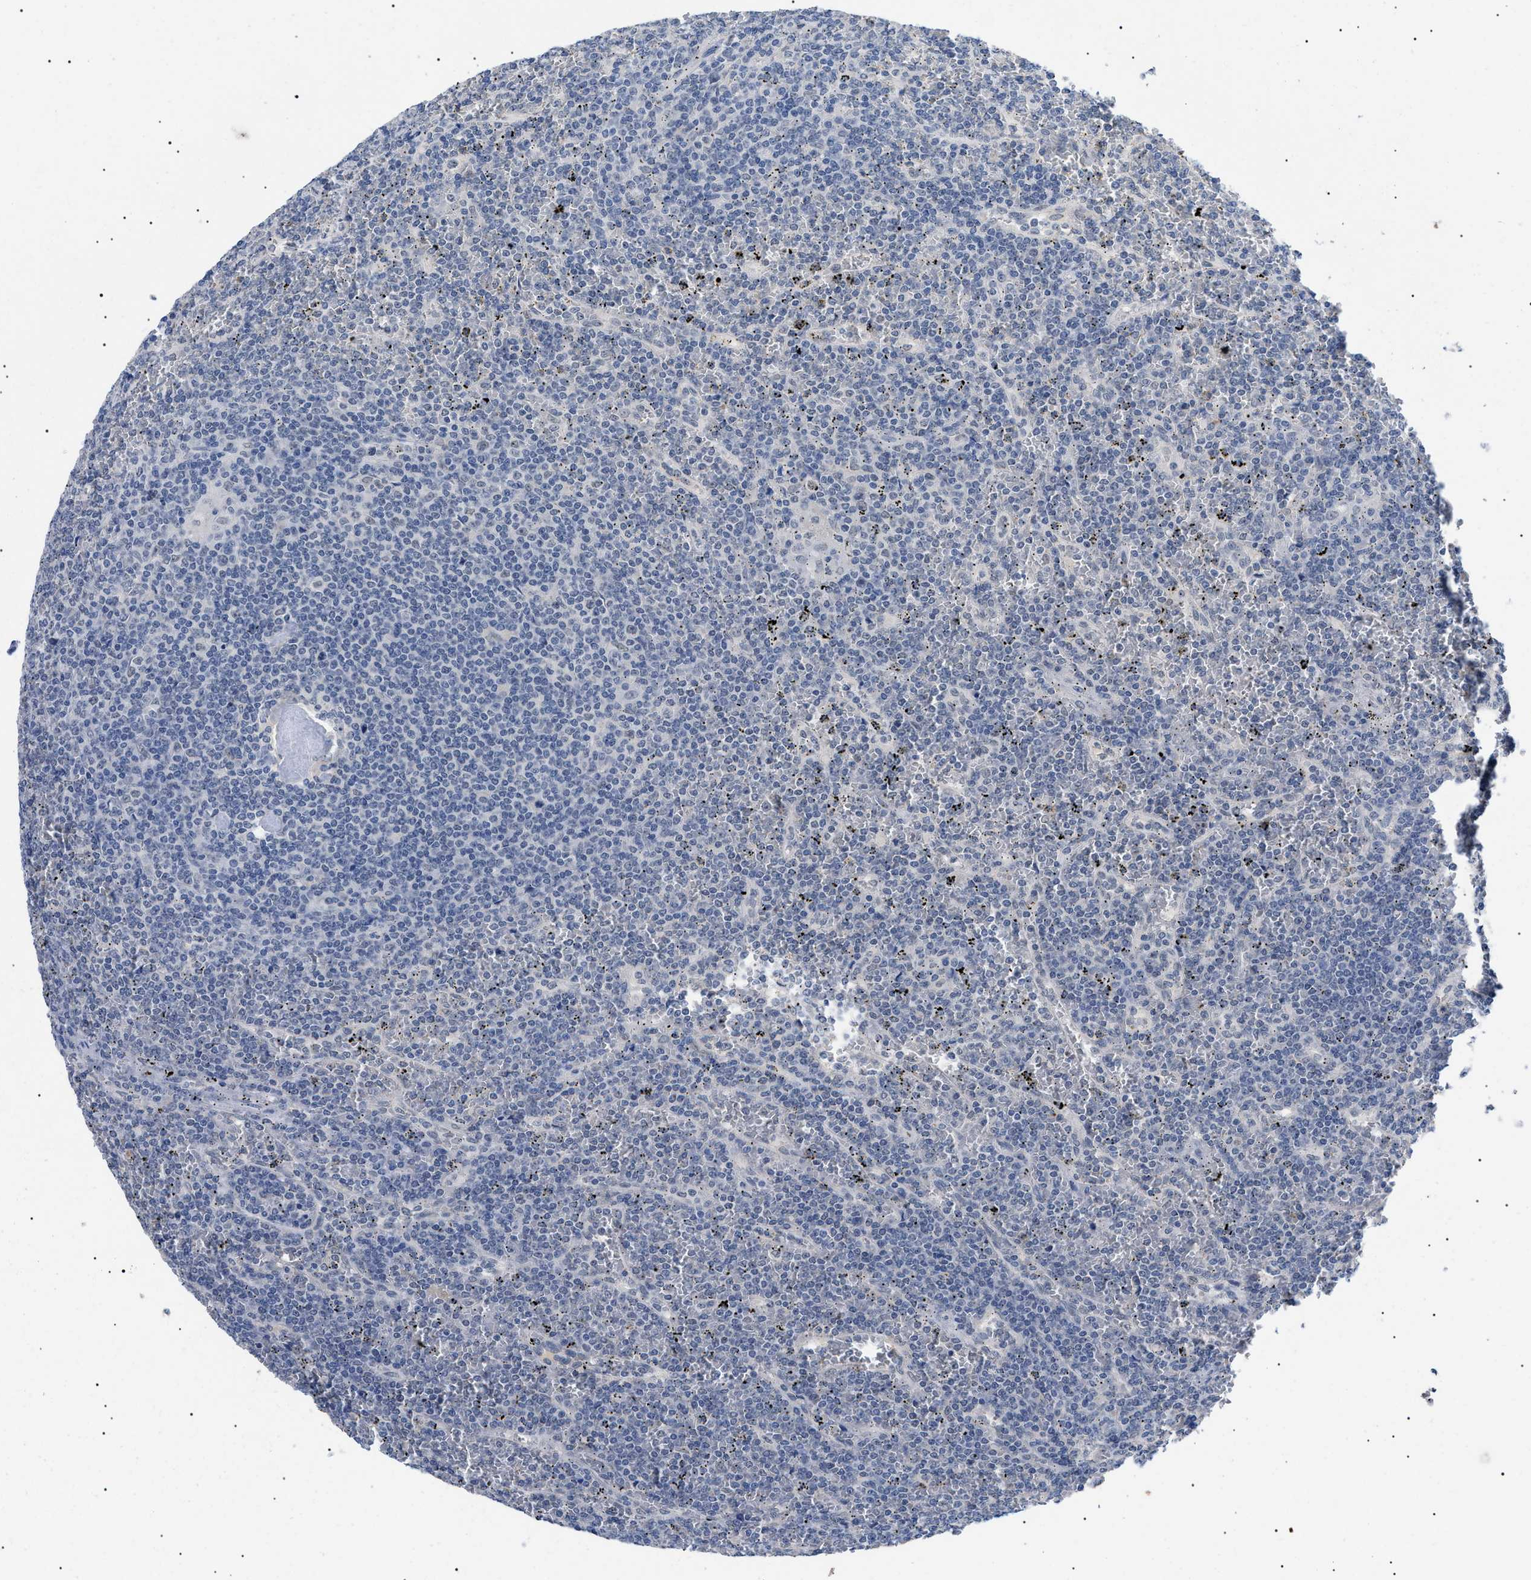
{"staining": {"intensity": "negative", "quantity": "none", "location": "none"}, "tissue": "lymphoma", "cell_type": "Tumor cells", "image_type": "cancer", "snomed": [{"axis": "morphology", "description": "Malignant lymphoma, non-Hodgkin's type, Low grade"}, {"axis": "topography", "description": "Spleen"}], "caption": "The immunohistochemistry micrograph has no significant staining in tumor cells of lymphoma tissue.", "gene": "PRRT2", "patient": {"sex": "female", "age": 19}}